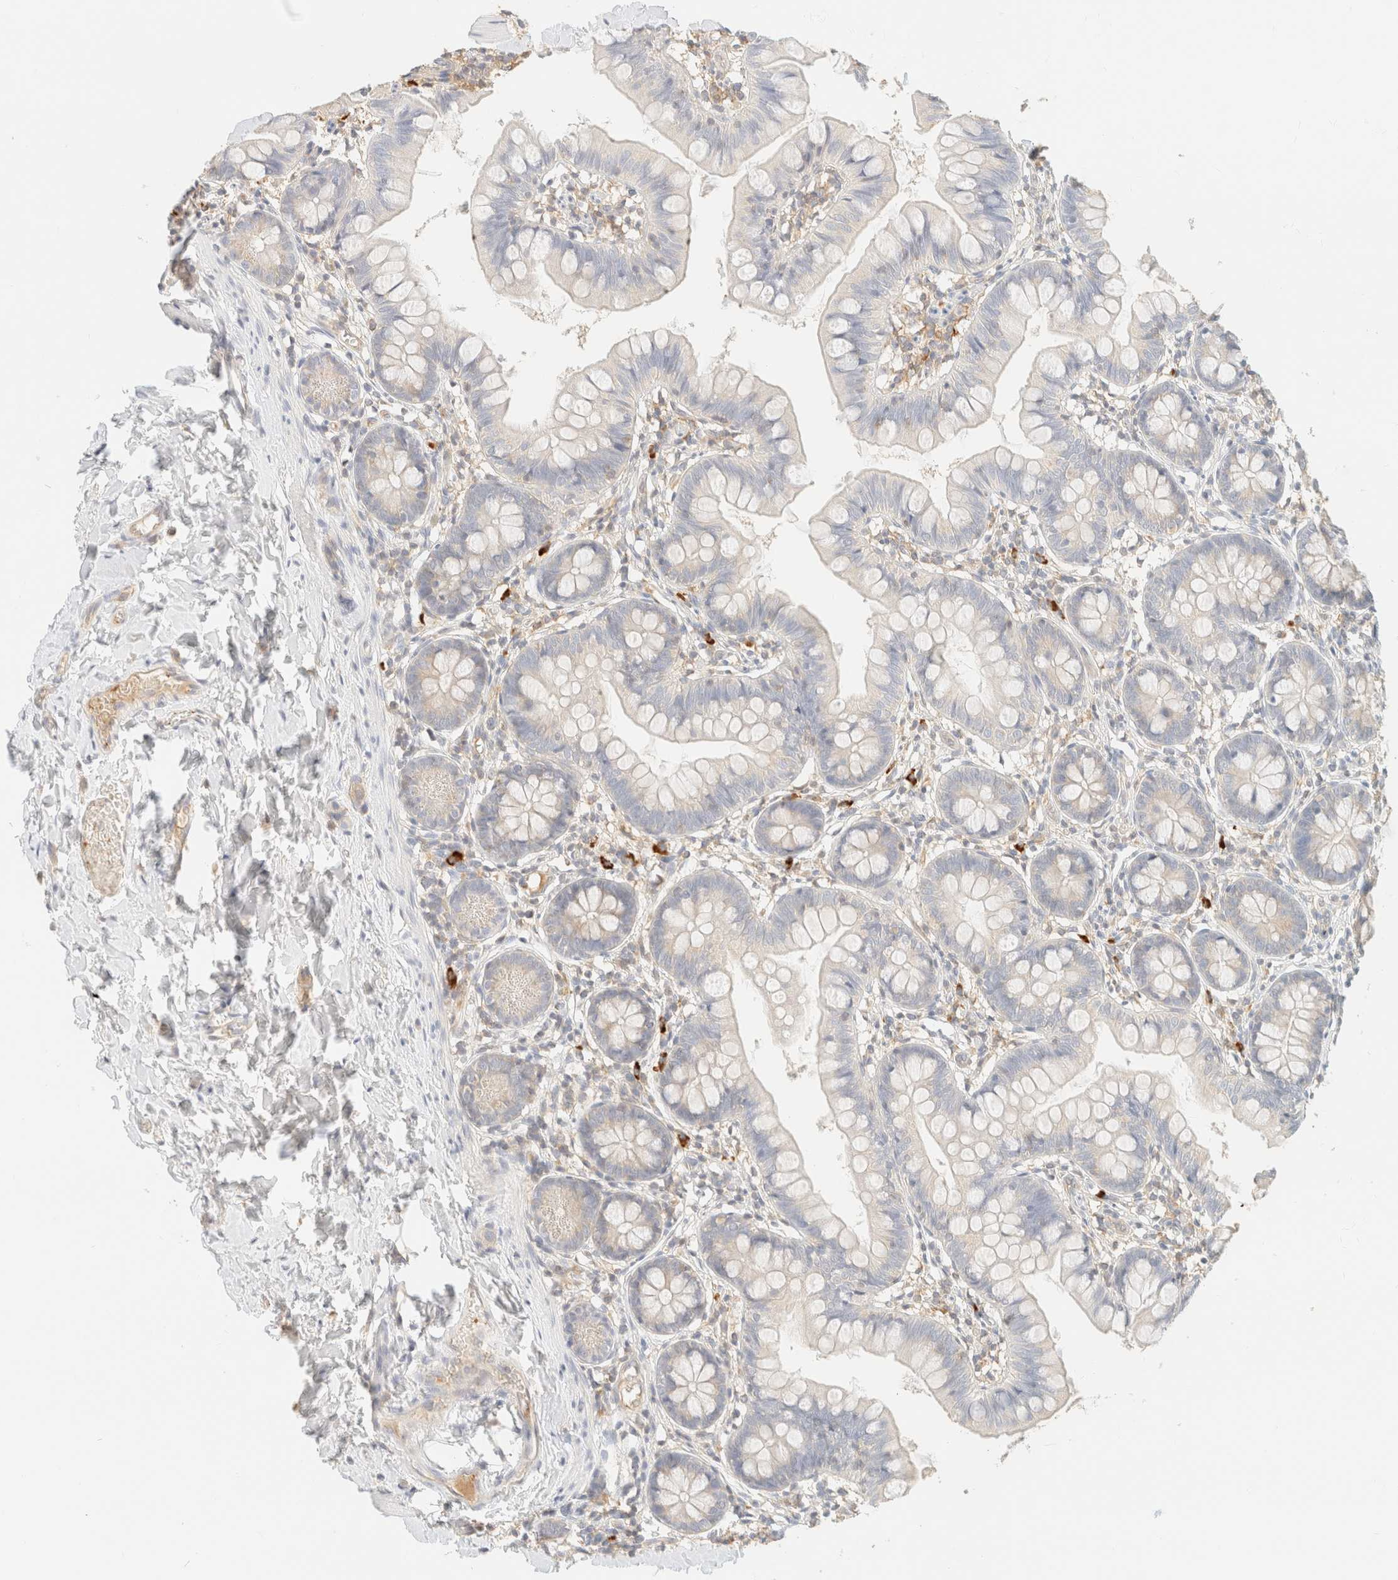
{"staining": {"intensity": "negative", "quantity": "none", "location": "none"}, "tissue": "small intestine", "cell_type": "Glandular cells", "image_type": "normal", "snomed": [{"axis": "morphology", "description": "Normal tissue, NOS"}, {"axis": "topography", "description": "Small intestine"}], "caption": "The immunohistochemistry (IHC) histopathology image has no significant positivity in glandular cells of small intestine. (Brightfield microscopy of DAB immunohistochemistry at high magnification).", "gene": "FHOD1", "patient": {"sex": "male", "age": 7}}